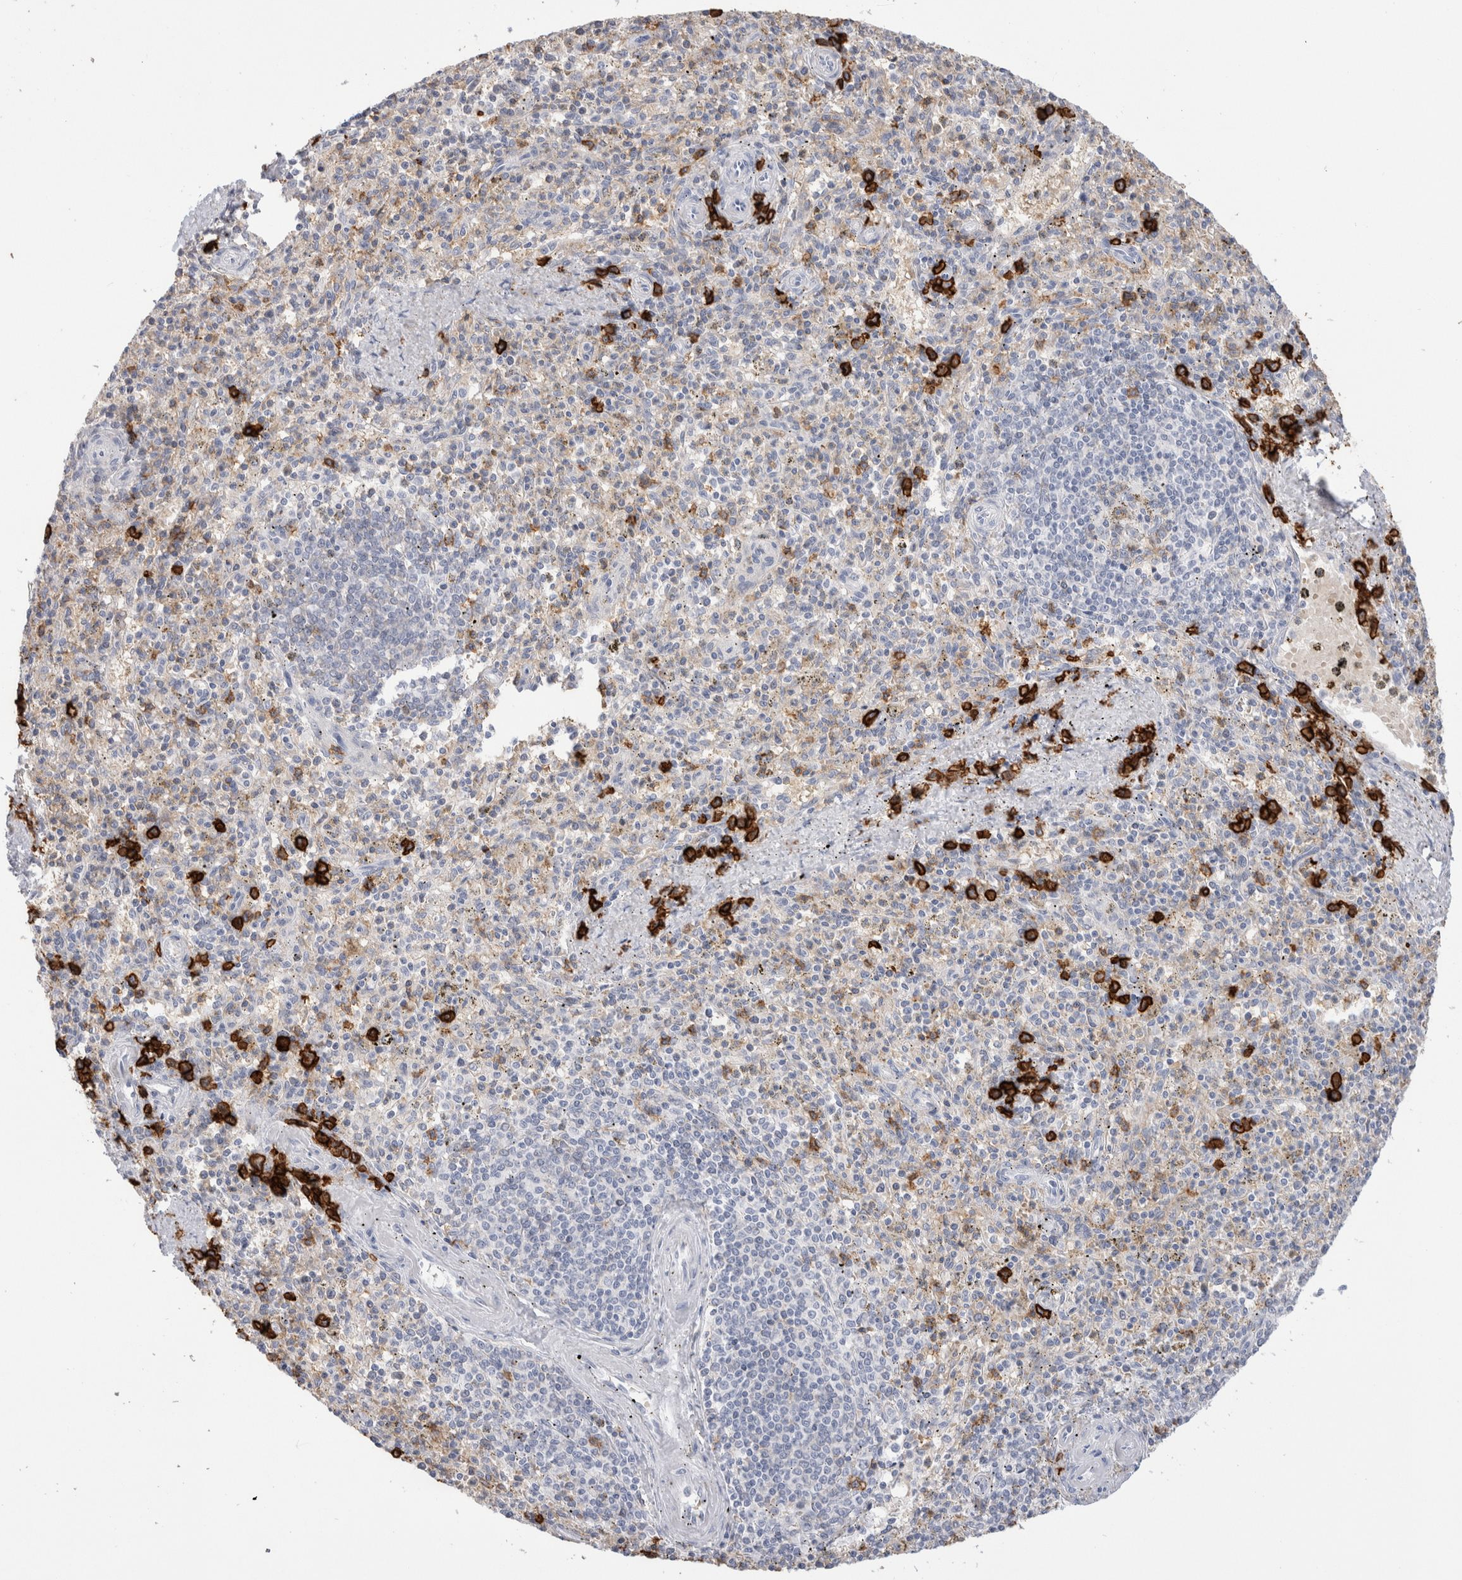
{"staining": {"intensity": "strong", "quantity": "<25%", "location": "cytoplasmic/membranous"}, "tissue": "spleen", "cell_type": "Cells in red pulp", "image_type": "normal", "snomed": [{"axis": "morphology", "description": "Normal tissue, NOS"}, {"axis": "topography", "description": "Spleen"}], "caption": "This image demonstrates immunohistochemistry (IHC) staining of unremarkable spleen, with medium strong cytoplasmic/membranous staining in about <25% of cells in red pulp.", "gene": "CD38", "patient": {"sex": "male", "age": 72}}